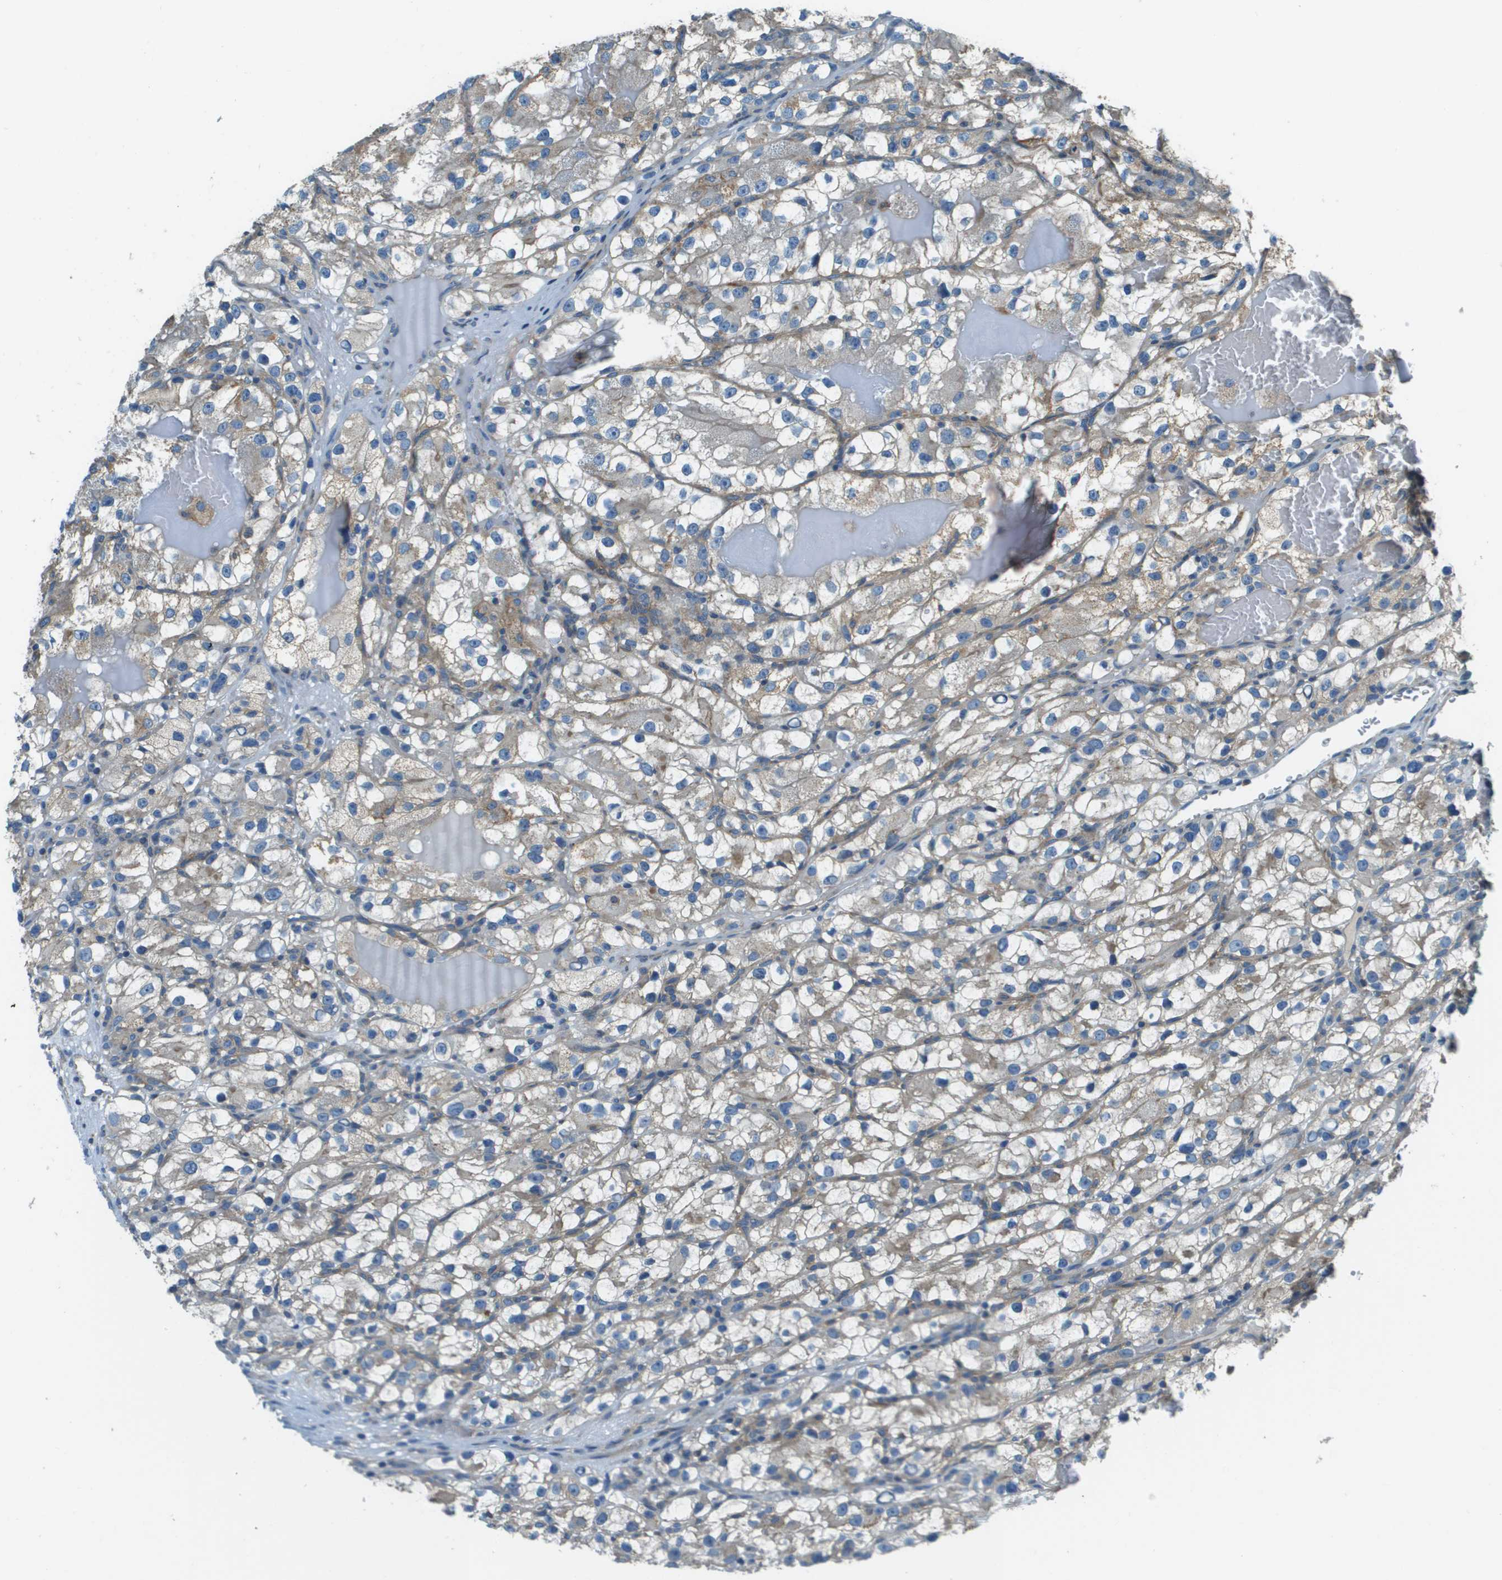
{"staining": {"intensity": "weak", "quantity": "<25%", "location": "cytoplasmic/membranous"}, "tissue": "renal cancer", "cell_type": "Tumor cells", "image_type": "cancer", "snomed": [{"axis": "morphology", "description": "Adenocarcinoma, NOS"}, {"axis": "topography", "description": "Kidney"}], "caption": "IHC image of renal cancer (adenocarcinoma) stained for a protein (brown), which demonstrates no positivity in tumor cells.", "gene": "TMEM51", "patient": {"sex": "female", "age": 57}}